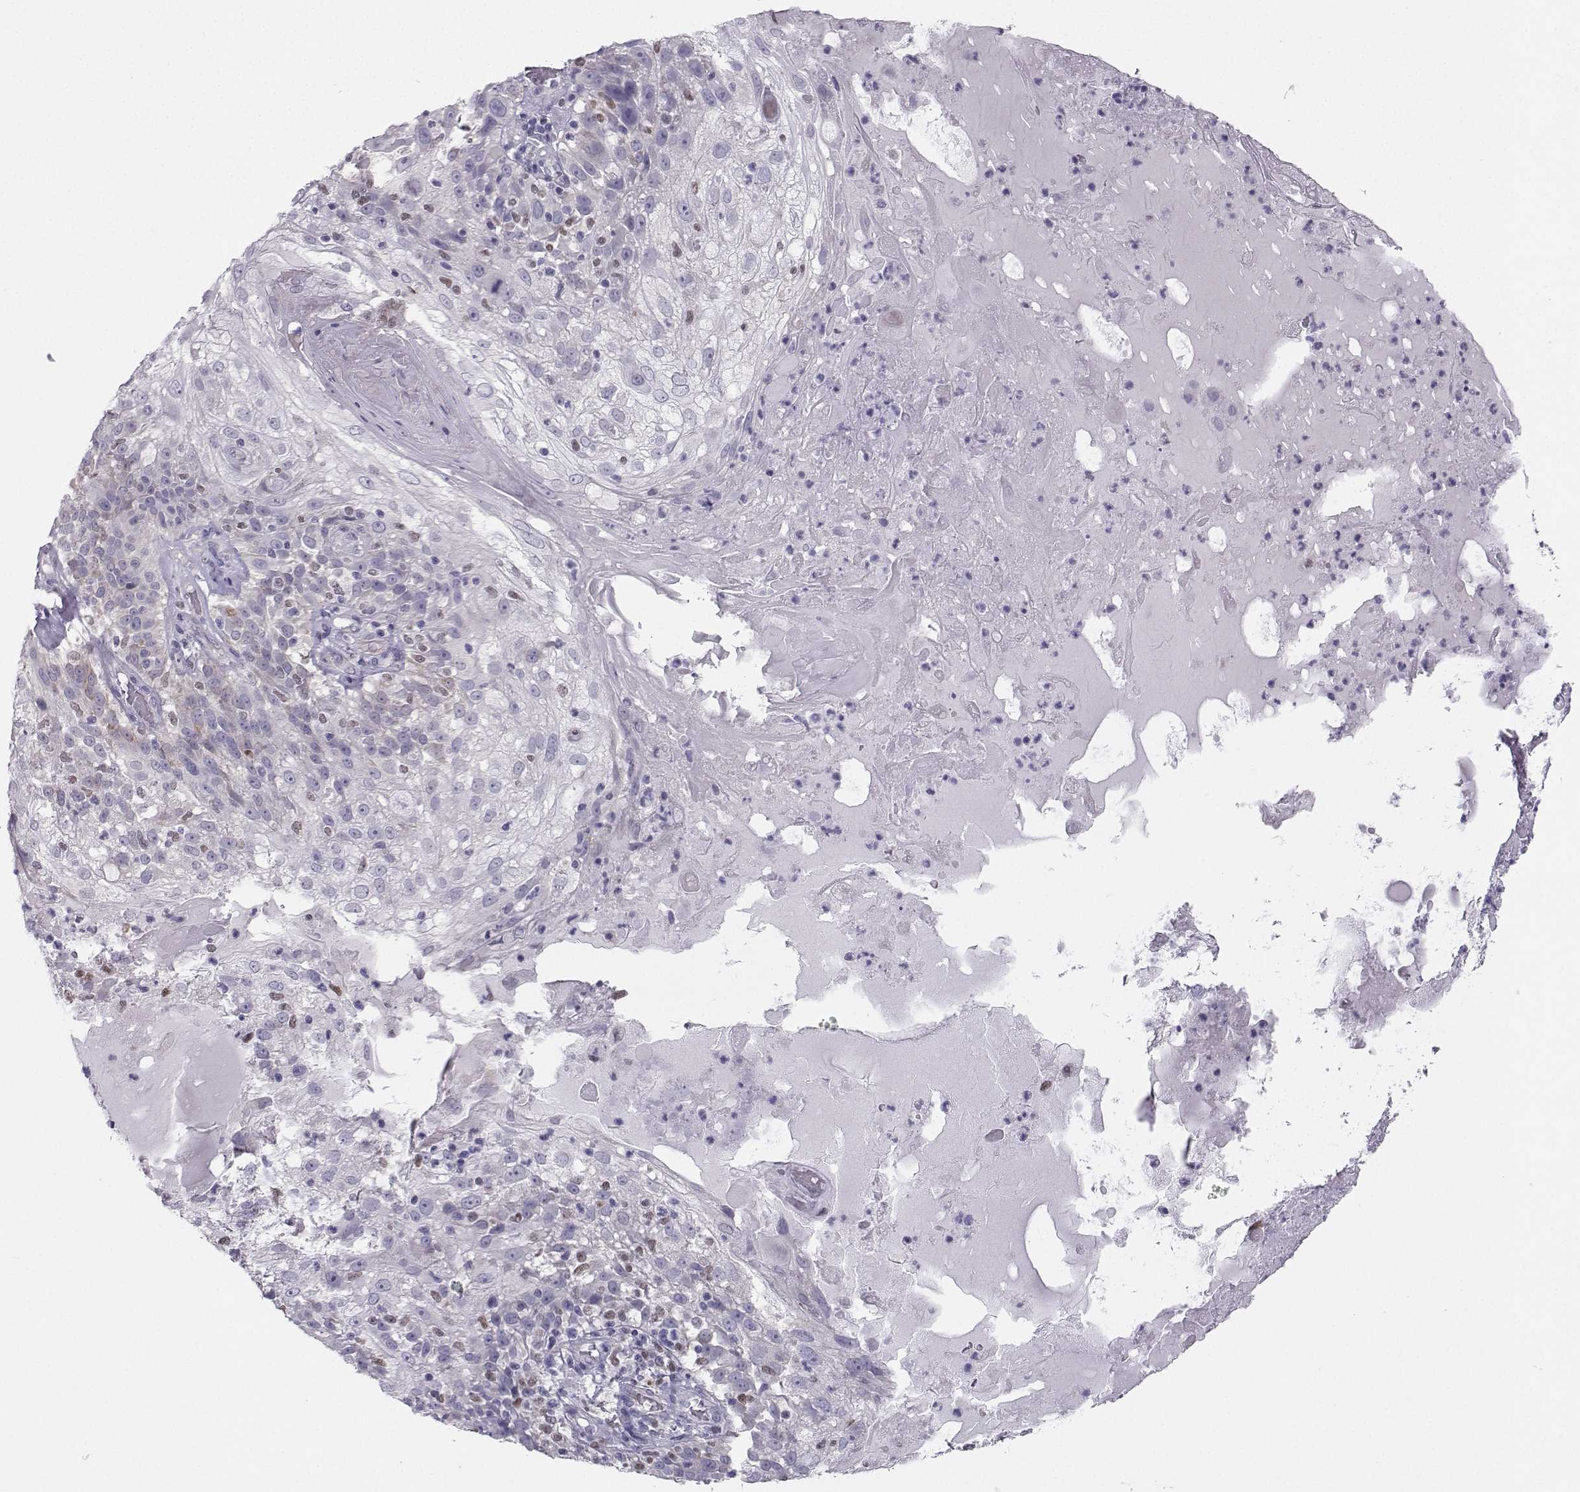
{"staining": {"intensity": "negative", "quantity": "none", "location": "none"}, "tissue": "skin cancer", "cell_type": "Tumor cells", "image_type": "cancer", "snomed": [{"axis": "morphology", "description": "Normal tissue, NOS"}, {"axis": "morphology", "description": "Squamous cell carcinoma, NOS"}, {"axis": "topography", "description": "Skin"}], "caption": "Human skin cancer stained for a protein using immunohistochemistry (IHC) displays no positivity in tumor cells.", "gene": "DCLK3", "patient": {"sex": "female", "age": 83}}